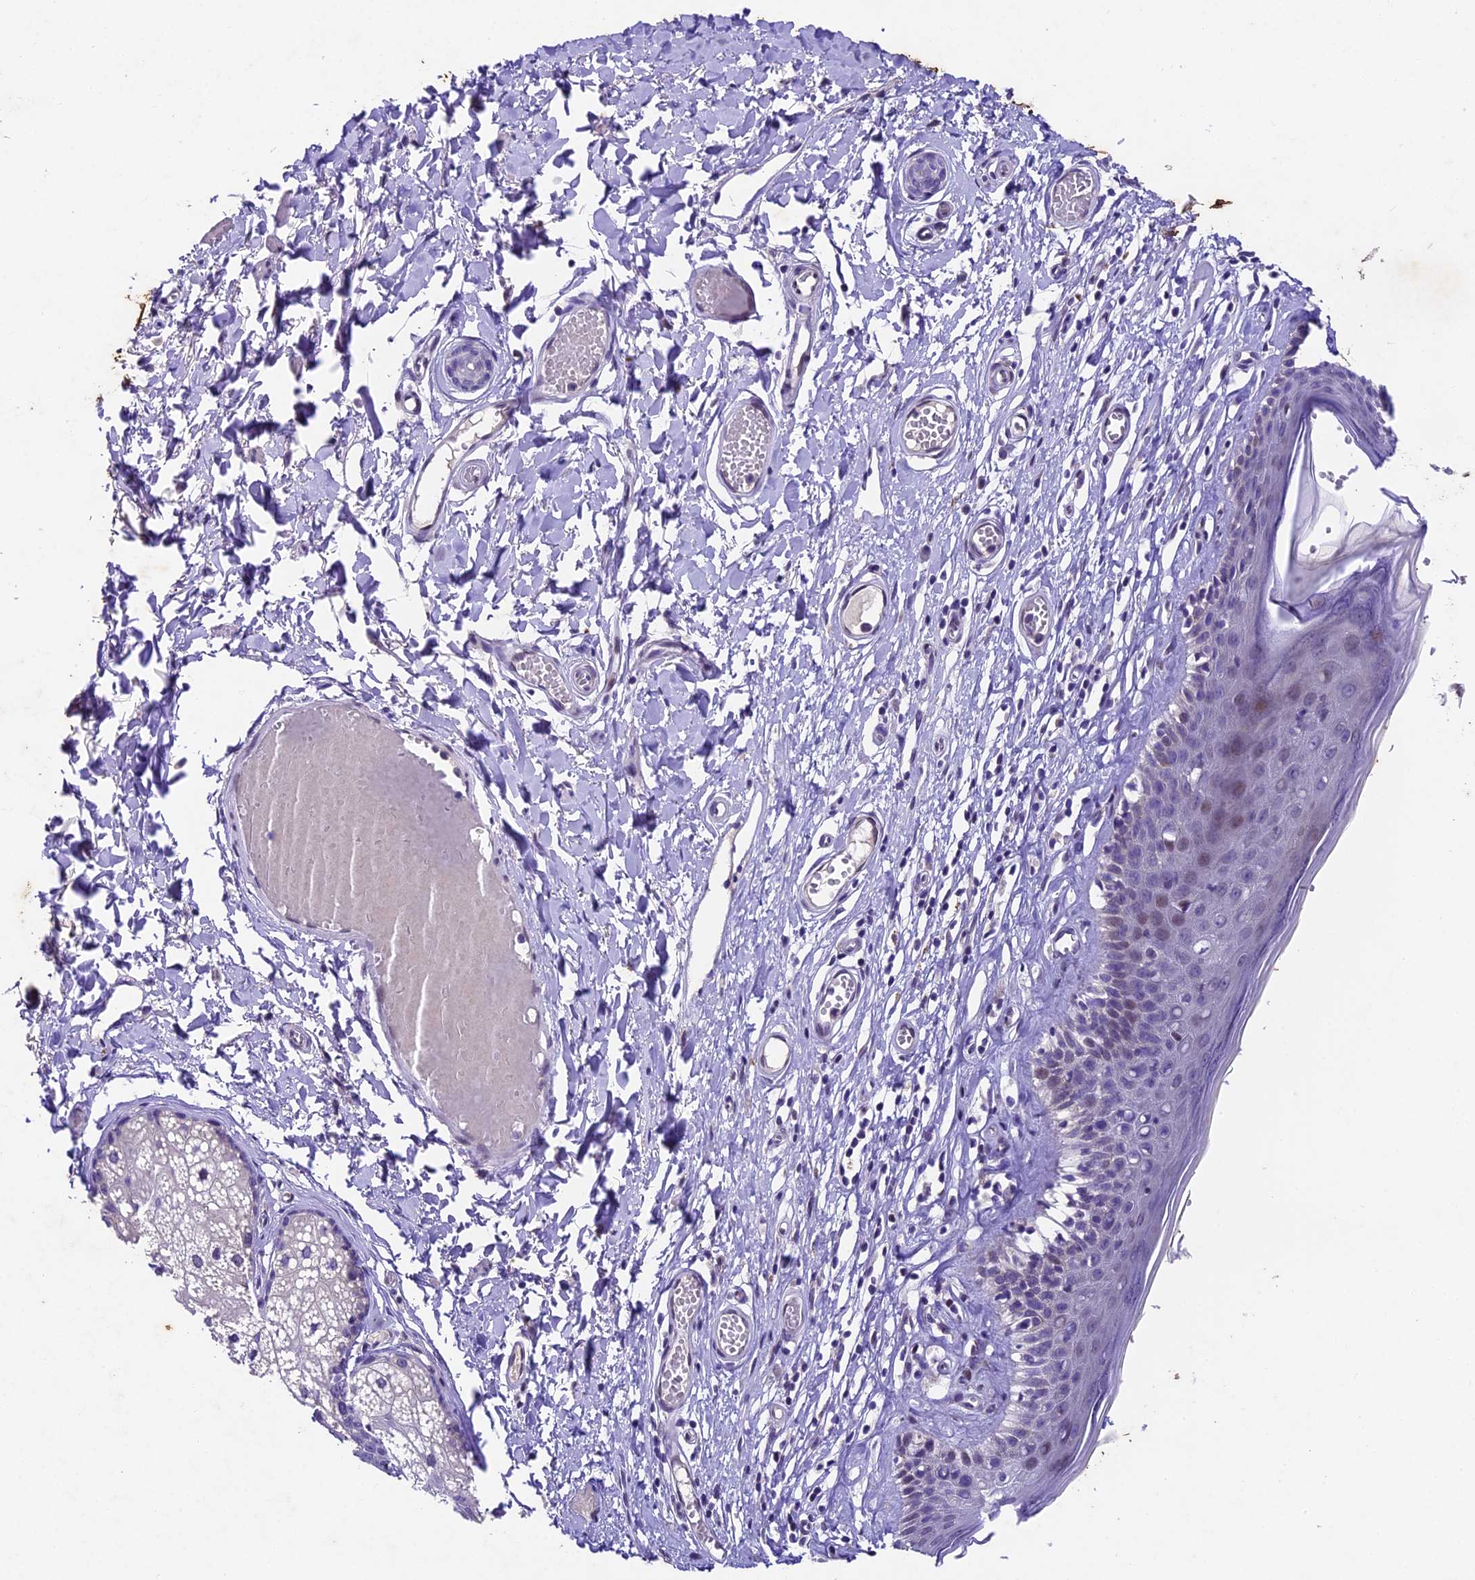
{"staining": {"intensity": "weak", "quantity": "<25%", "location": "nuclear"}, "tissue": "skin", "cell_type": "Epidermal cells", "image_type": "normal", "snomed": [{"axis": "morphology", "description": "Normal tissue, NOS"}, {"axis": "topography", "description": "Adipose tissue"}, {"axis": "topography", "description": "Vascular tissue"}, {"axis": "topography", "description": "Vulva"}, {"axis": "topography", "description": "Peripheral nerve tissue"}], "caption": "The histopathology image shows no staining of epidermal cells in benign skin.", "gene": "IFT140", "patient": {"sex": "female", "age": 86}}